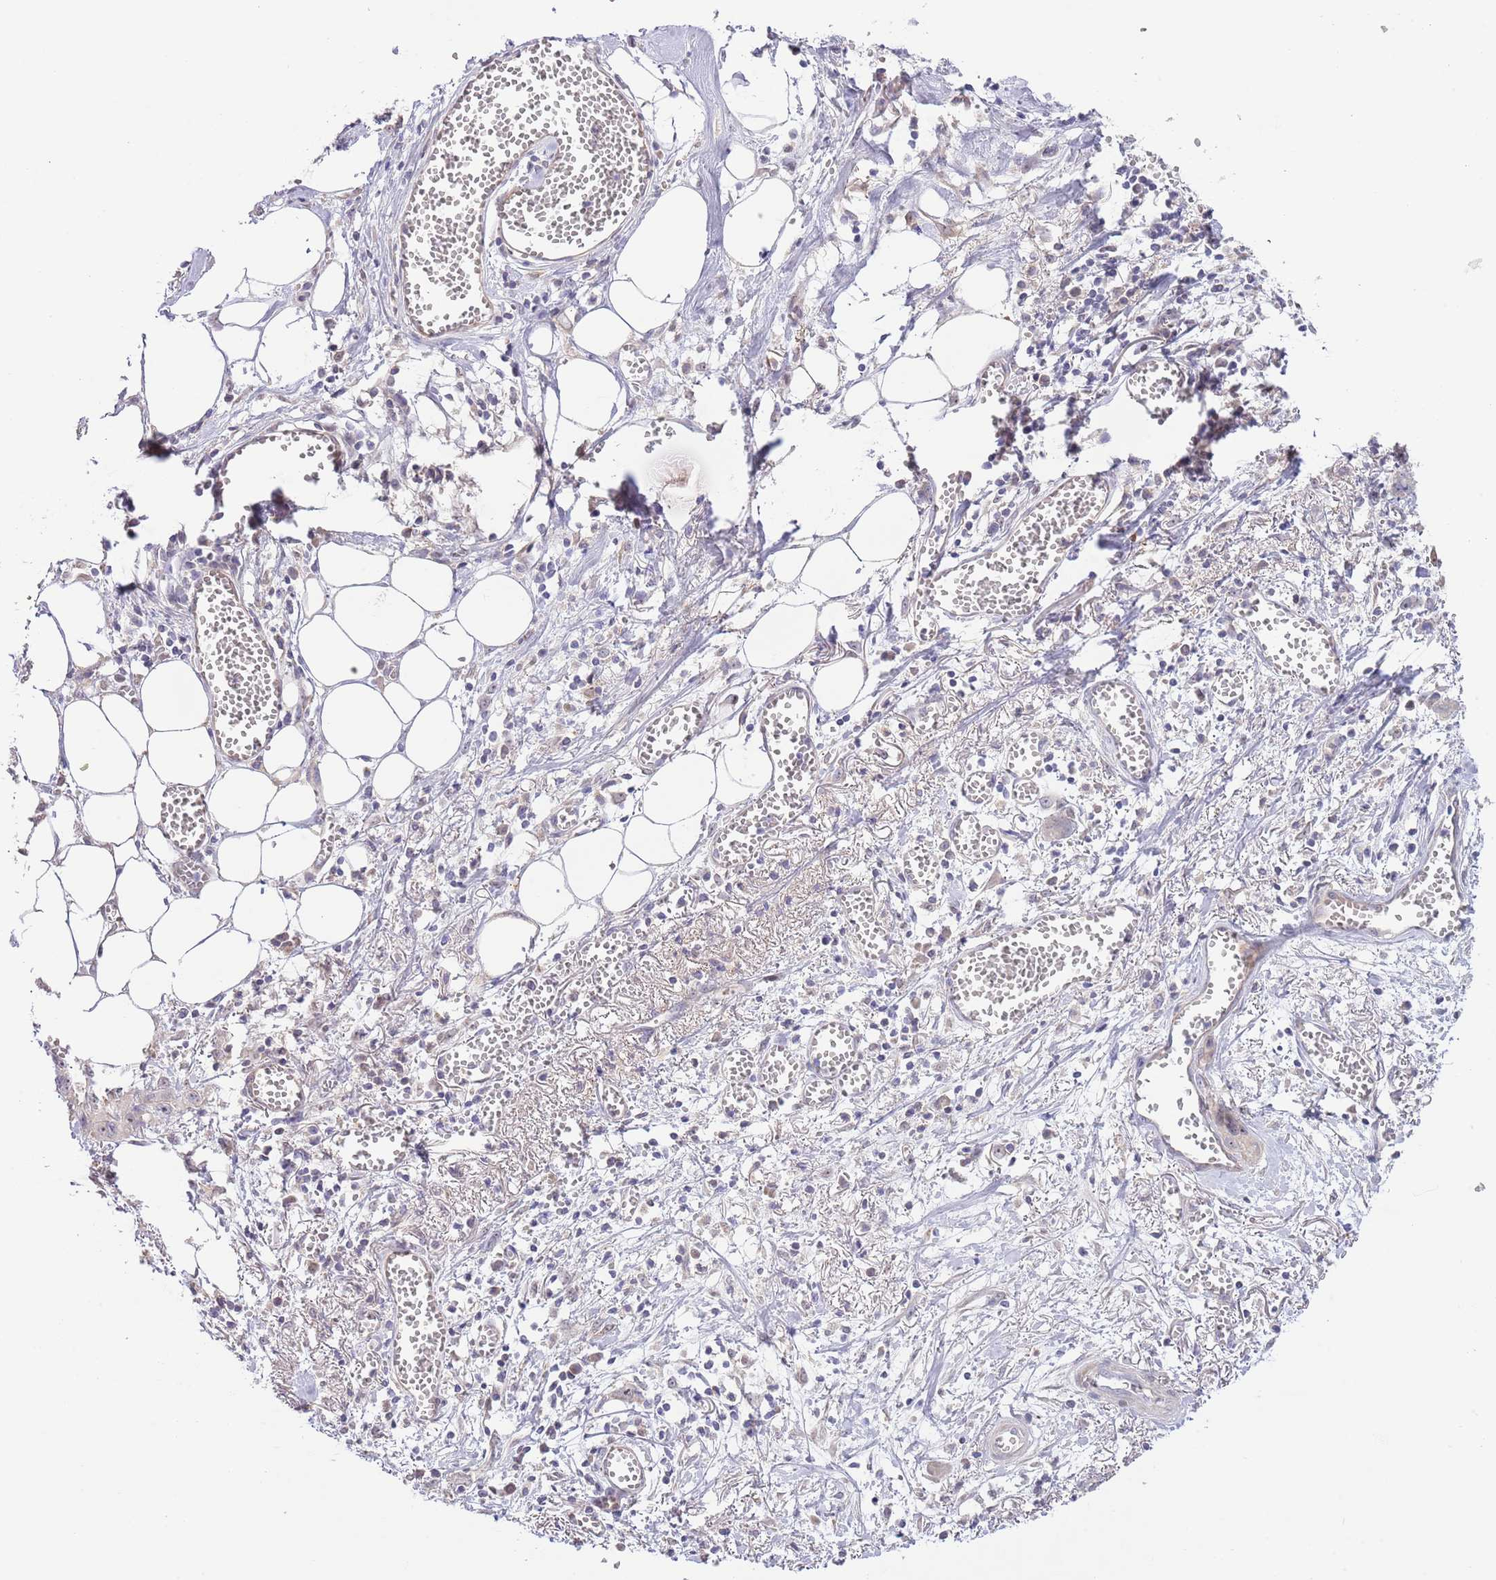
{"staining": {"intensity": "weak", "quantity": "<25%", "location": "cytoplasmic/membranous,nuclear"}, "tissue": "ovarian cancer", "cell_type": "Tumor cells", "image_type": "cancer", "snomed": [{"axis": "morphology", "description": "Cystadenocarcinoma, mucinous, NOS"}, {"axis": "topography", "description": "Ovary"}], "caption": "Ovarian cancer (mucinous cystadenocarcinoma) stained for a protein using immunohistochemistry (IHC) reveals no staining tumor cells.", "gene": "AP1S2", "patient": {"sex": "female", "age": 70}}